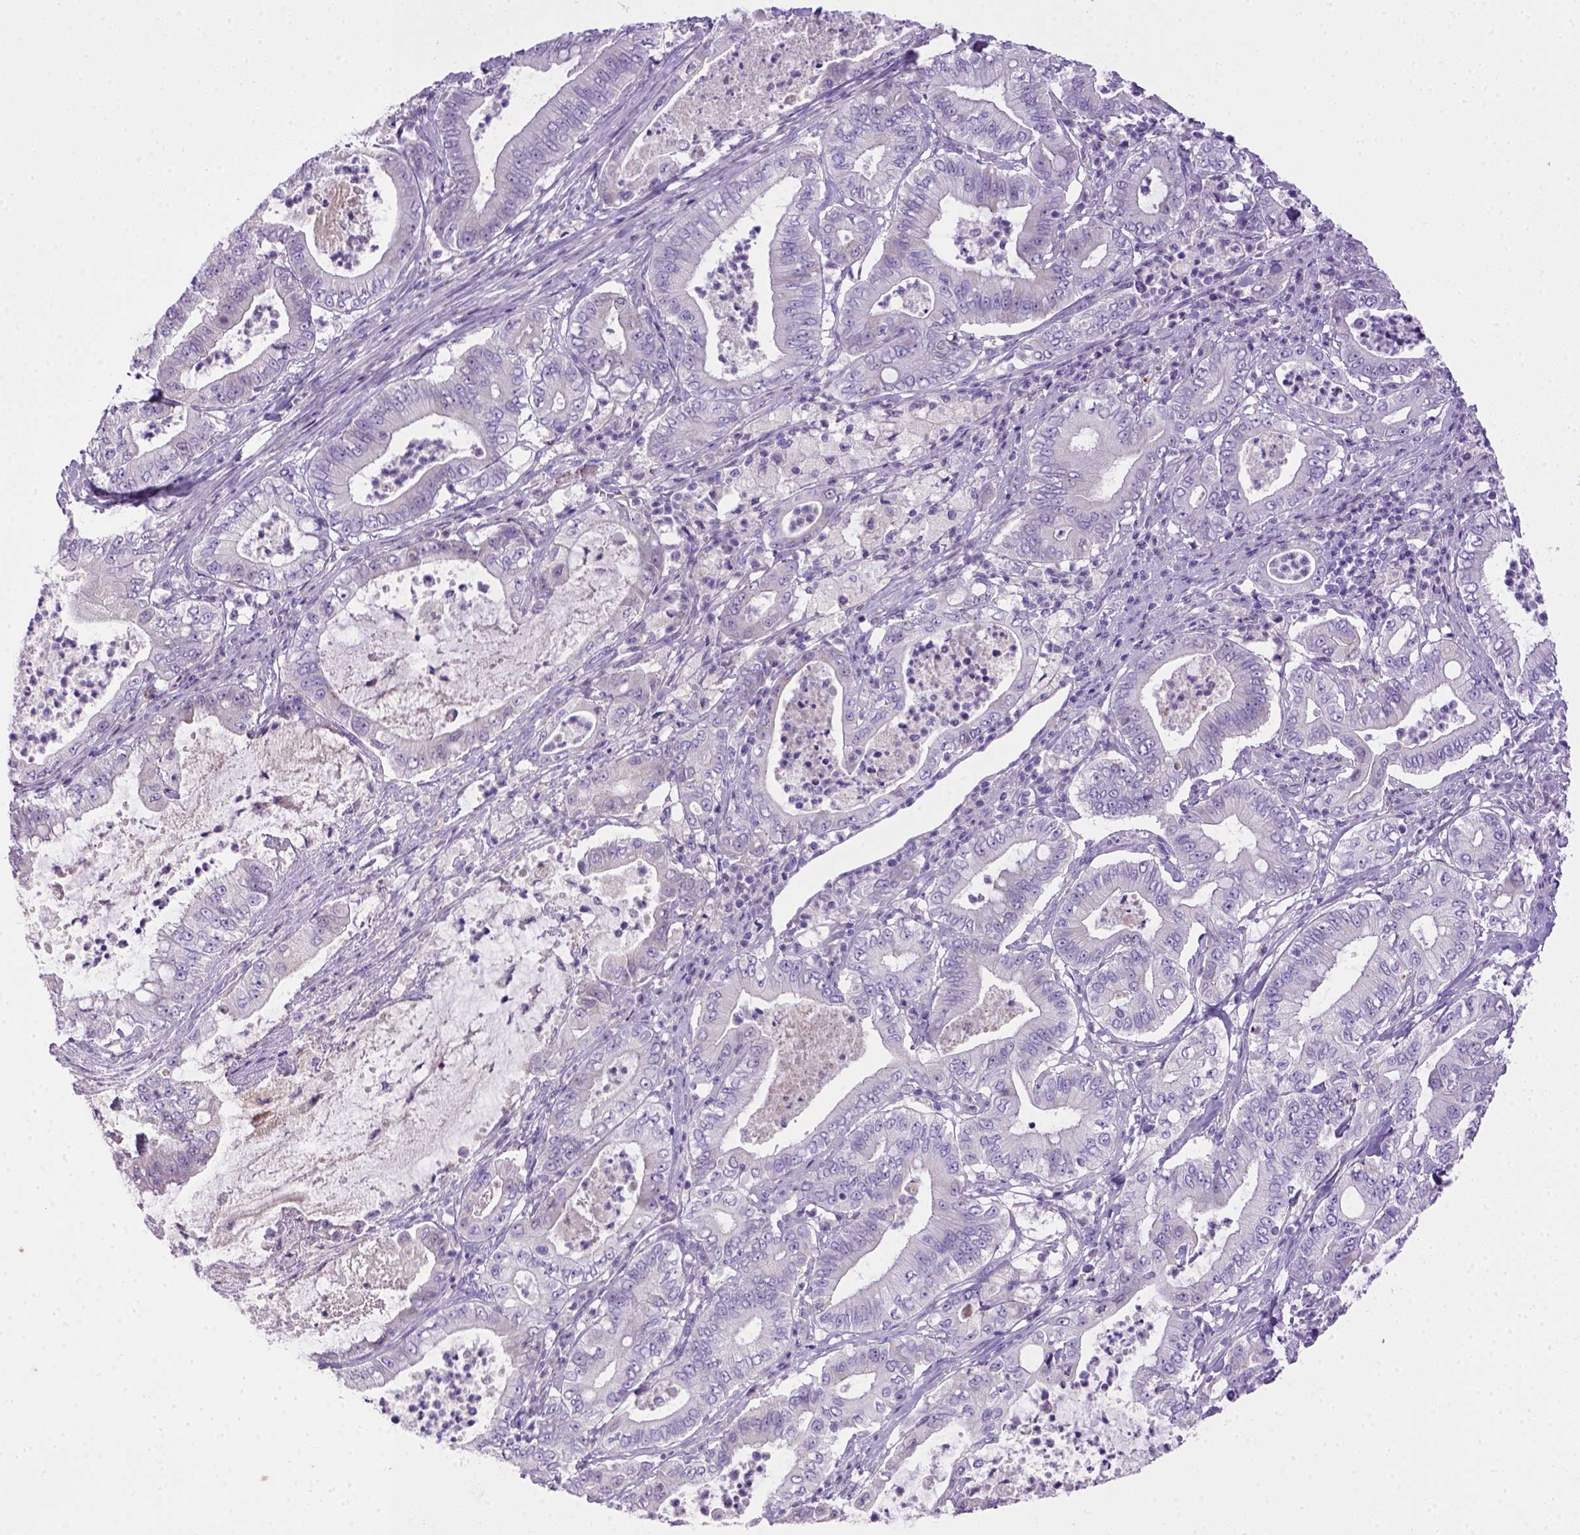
{"staining": {"intensity": "negative", "quantity": "none", "location": "none"}, "tissue": "pancreatic cancer", "cell_type": "Tumor cells", "image_type": "cancer", "snomed": [{"axis": "morphology", "description": "Adenocarcinoma, NOS"}, {"axis": "topography", "description": "Pancreas"}], "caption": "Adenocarcinoma (pancreatic) was stained to show a protein in brown. There is no significant expression in tumor cells.", "gene": "BAAT", "patient": {"sex": "male", "age": 71}}